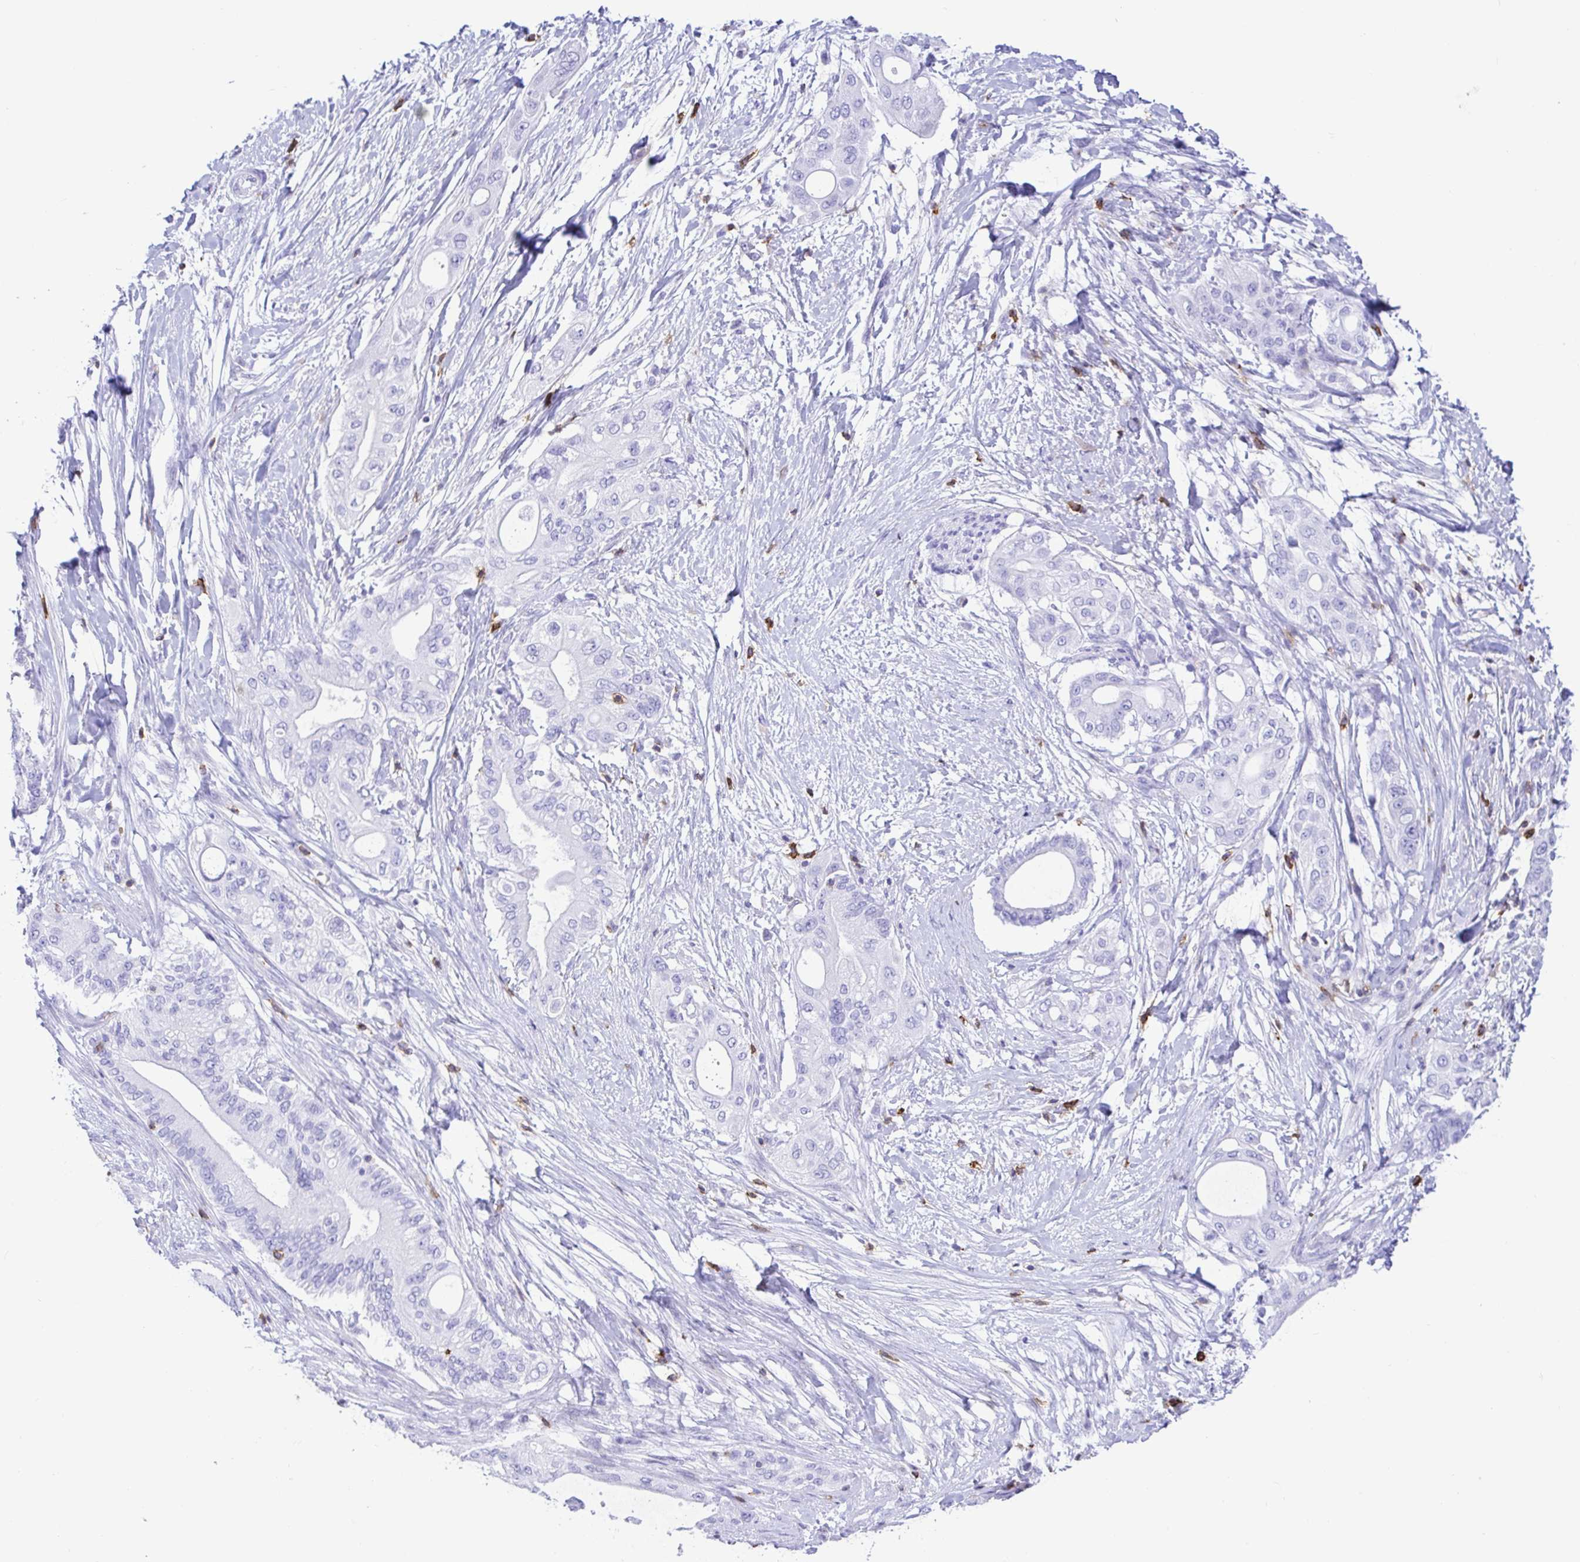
{"staining": {"intensity": "negative", "quantity": "none", "location": "none"}, "tissue": "pancreatic cancer", "cell_type": "Tumor cells", "image_type": "cancer", "snomed": [{"axis": "morphology", "description": "Adenocarcinoma, NOS"}, {"axis": "topography", "description": "Pancreas"}], "caption": "DAB immunohistochemical staining of human adenocarcinoma (pancreatic) reveals no significant positivity in tumor cells. (Brightfield microscopy of DAB (3,3'-diaminobenzidine) immunohistochemistry at high magnification).", "gene": "CD5", "patient": {"sex": "male", "age": 68}}